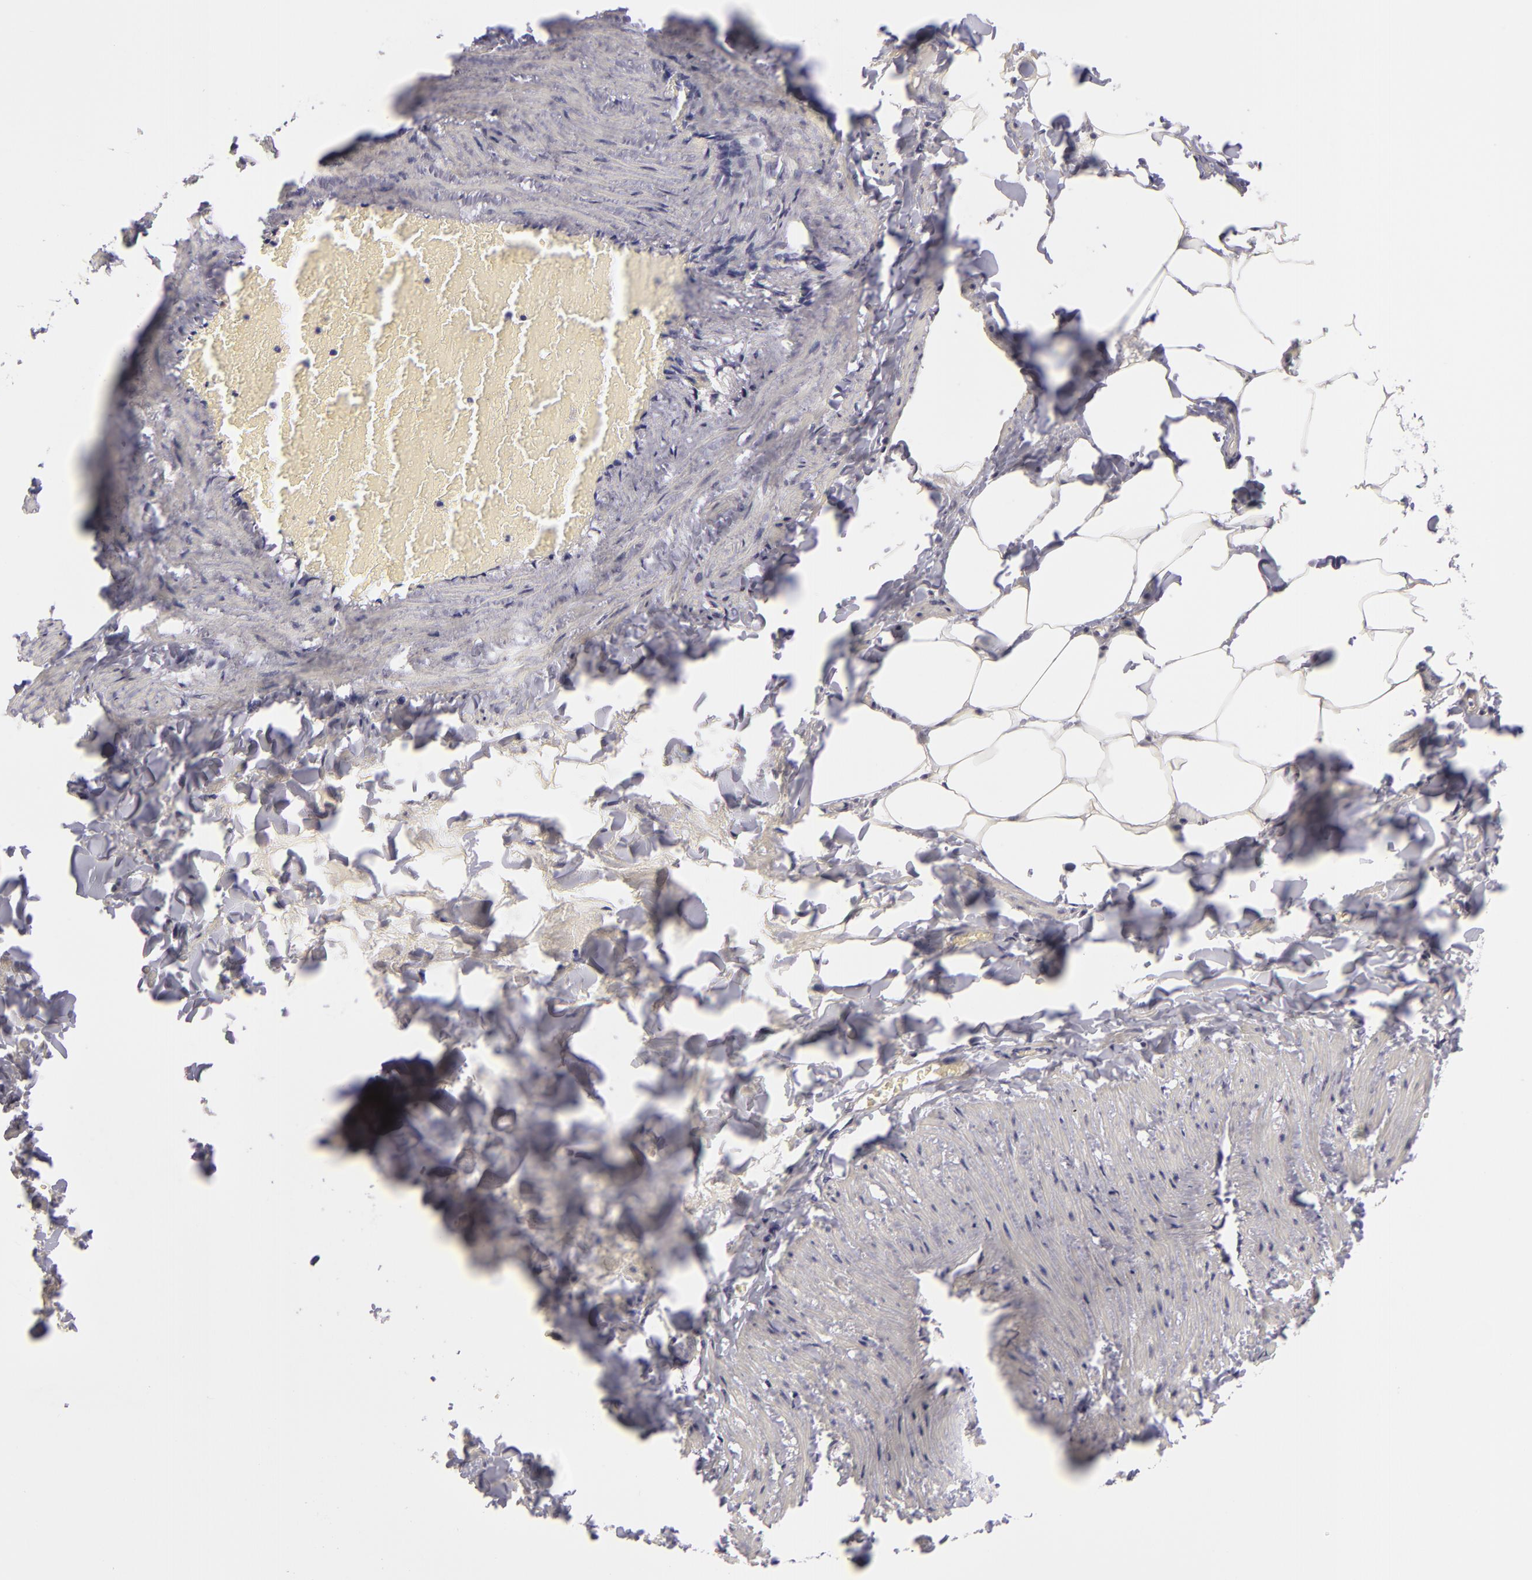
{"staining": {"intensity": "negative", "quantity": "none", "location": "none"}, "tissue": "adipose tissue", "cell_type": "Adipocytes", "image_type": "normal", "snomed": [{"axis": "morphology", "description": "Normal tissue, NOS"}, {"axis": "topography", "description": "Vascular tissue"}], "caption": "Adipocytes show no significant staining in unremarkable adipose tissue. (Immunohistochemistry, brightfield microscopy, high magnification).", "gene": "KCNAB2", "patient": {"sex": "male", "age": 41}}